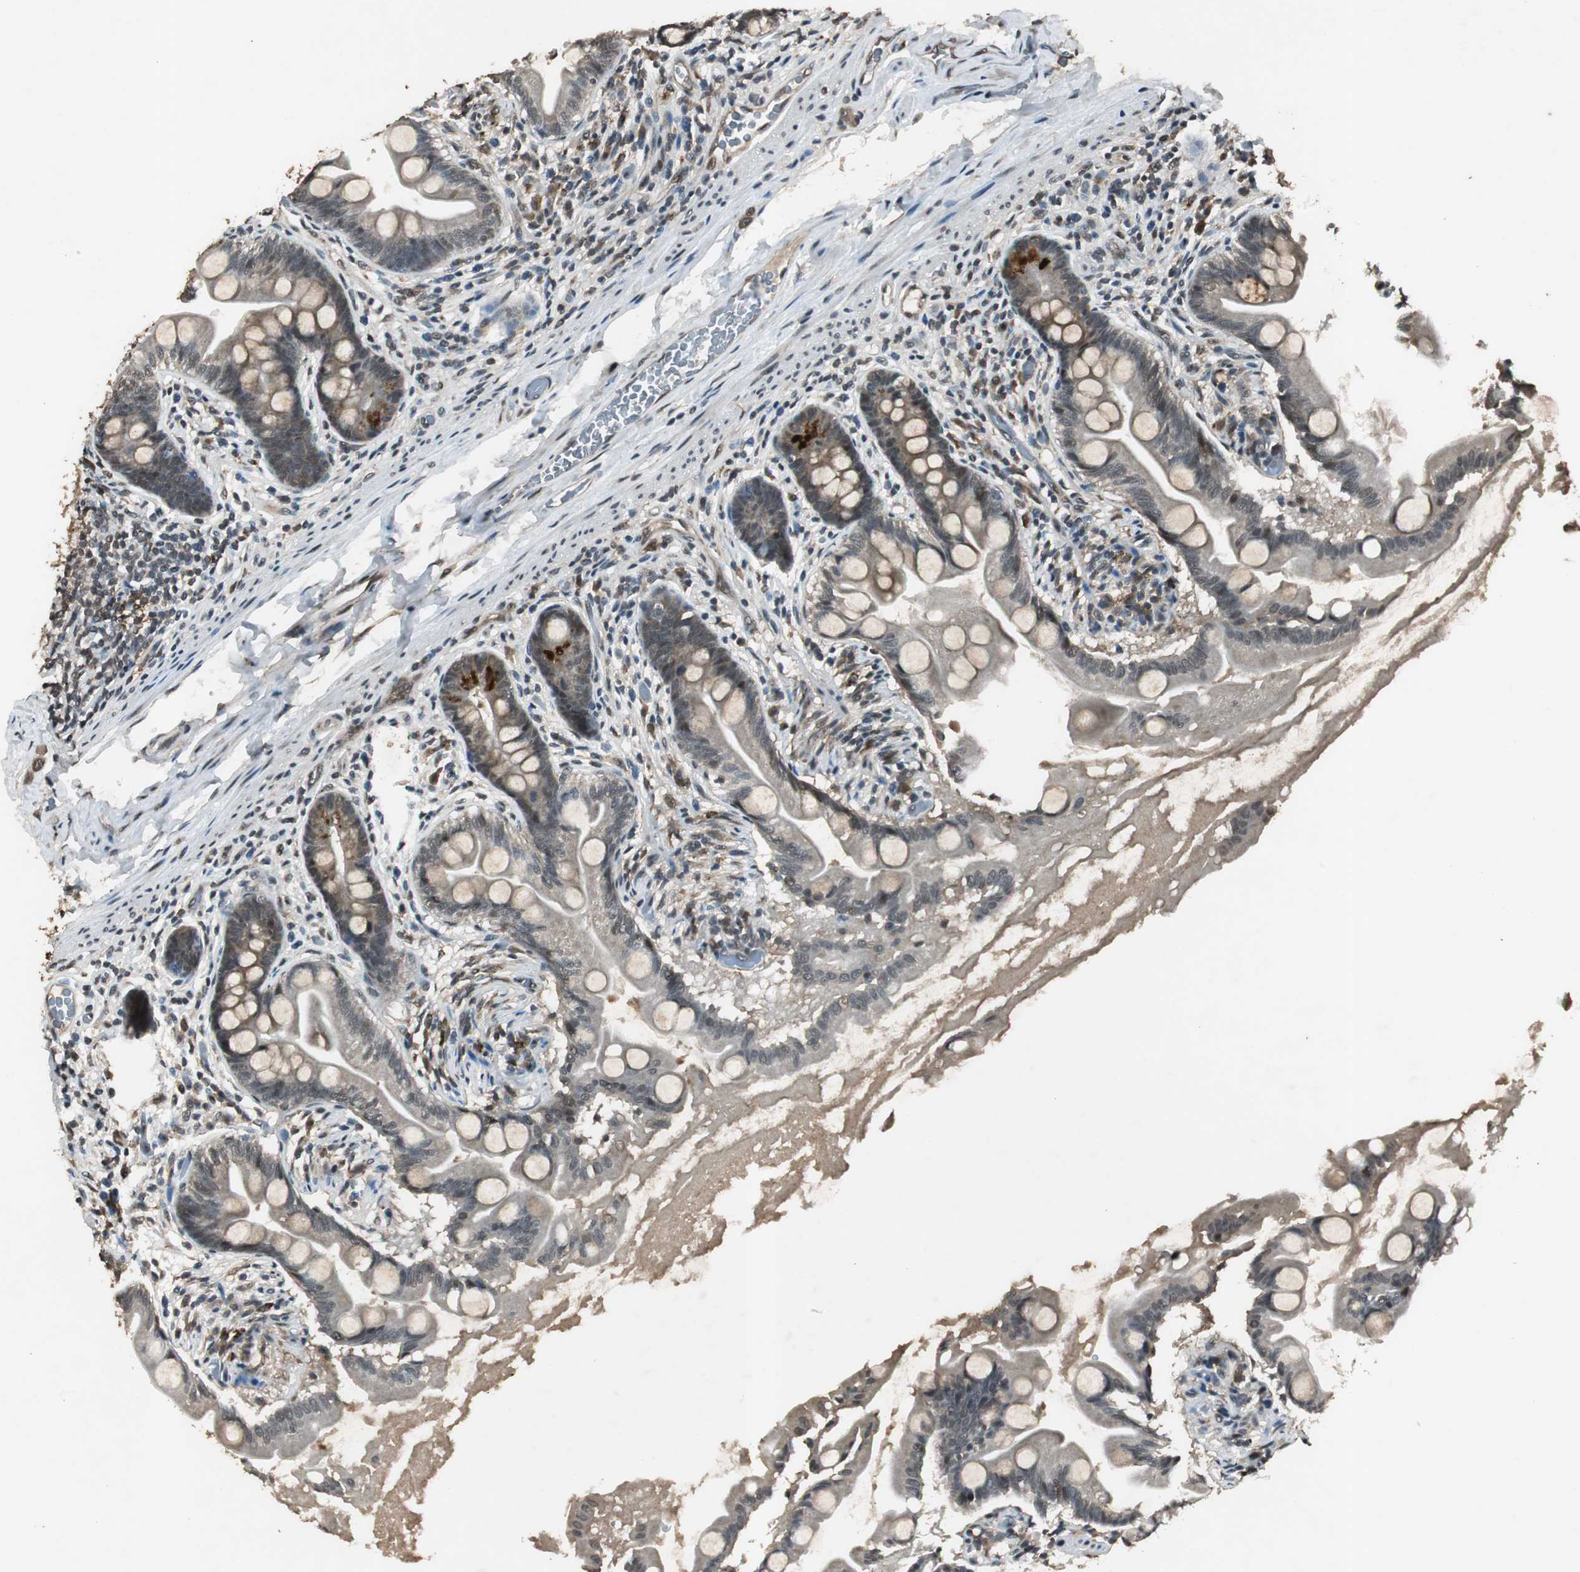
{"staining": {"intensity": "strong", "quantity": "<25%", "location": "cytoplasmic/membranous,nuclear"}, "tissue": "small intestine", "cell_type": "Glandular cells", "image_type": "normal", "snomed": [{"axis": "morphology", "description": "Normal tissue, NOS"}, {"axis": "topography", "description": "Small intestine"}], "caption": "There is medium levels of strong cytoplasmic/membranous,nuclear positivity in glandular cells of normal small intestine, as demonstrated by immunohistochemical staining (brown color).", "gene": "BOLA1", "patient": {"sex": "female", "age": 56}}